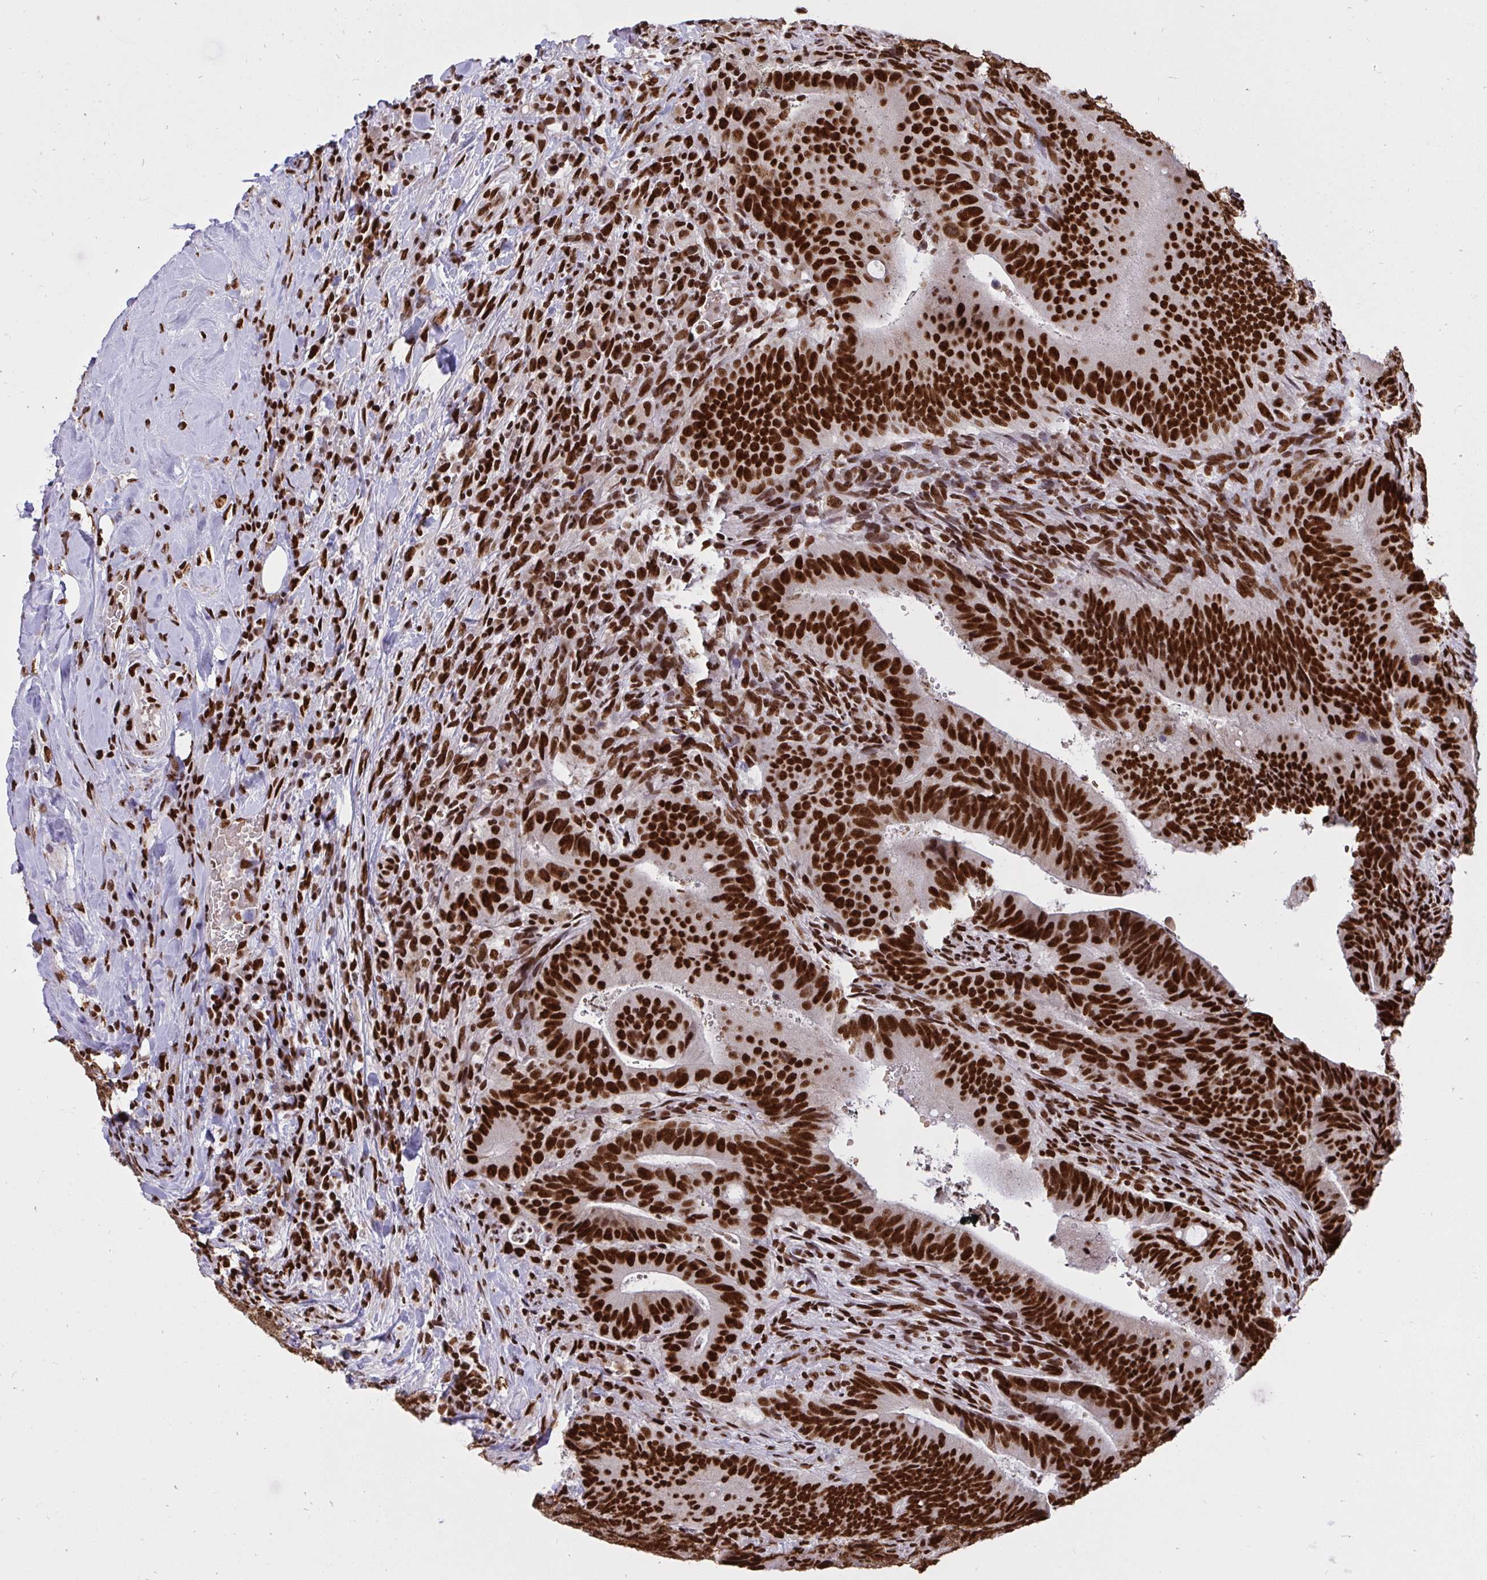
{"staining": {"intensity": "strong", "quantity": ">75%", "location": "nuclear"}, "tissue": "colorectal cancer", "cell_type": "Tumor cells", "image_type": "cancer", "snomed": [{"axis": "morphology", "description": "Adenocarcinoma, NOS"}, {"axis": "topography", "description": "Colon"}], "caption": "Immunohistochemical staining of human colorectal cancer (adenocarcinoma) exhibits high levels of strong nuclear protein expression in about >75% of tumor cells. The protein is stained brown, and the nuclei are stained in blue (DAB IHC with brightfield microscopy, high magnification).", "gene": "HNRNPL", "patient": {"sex": "female", "age": 43}}